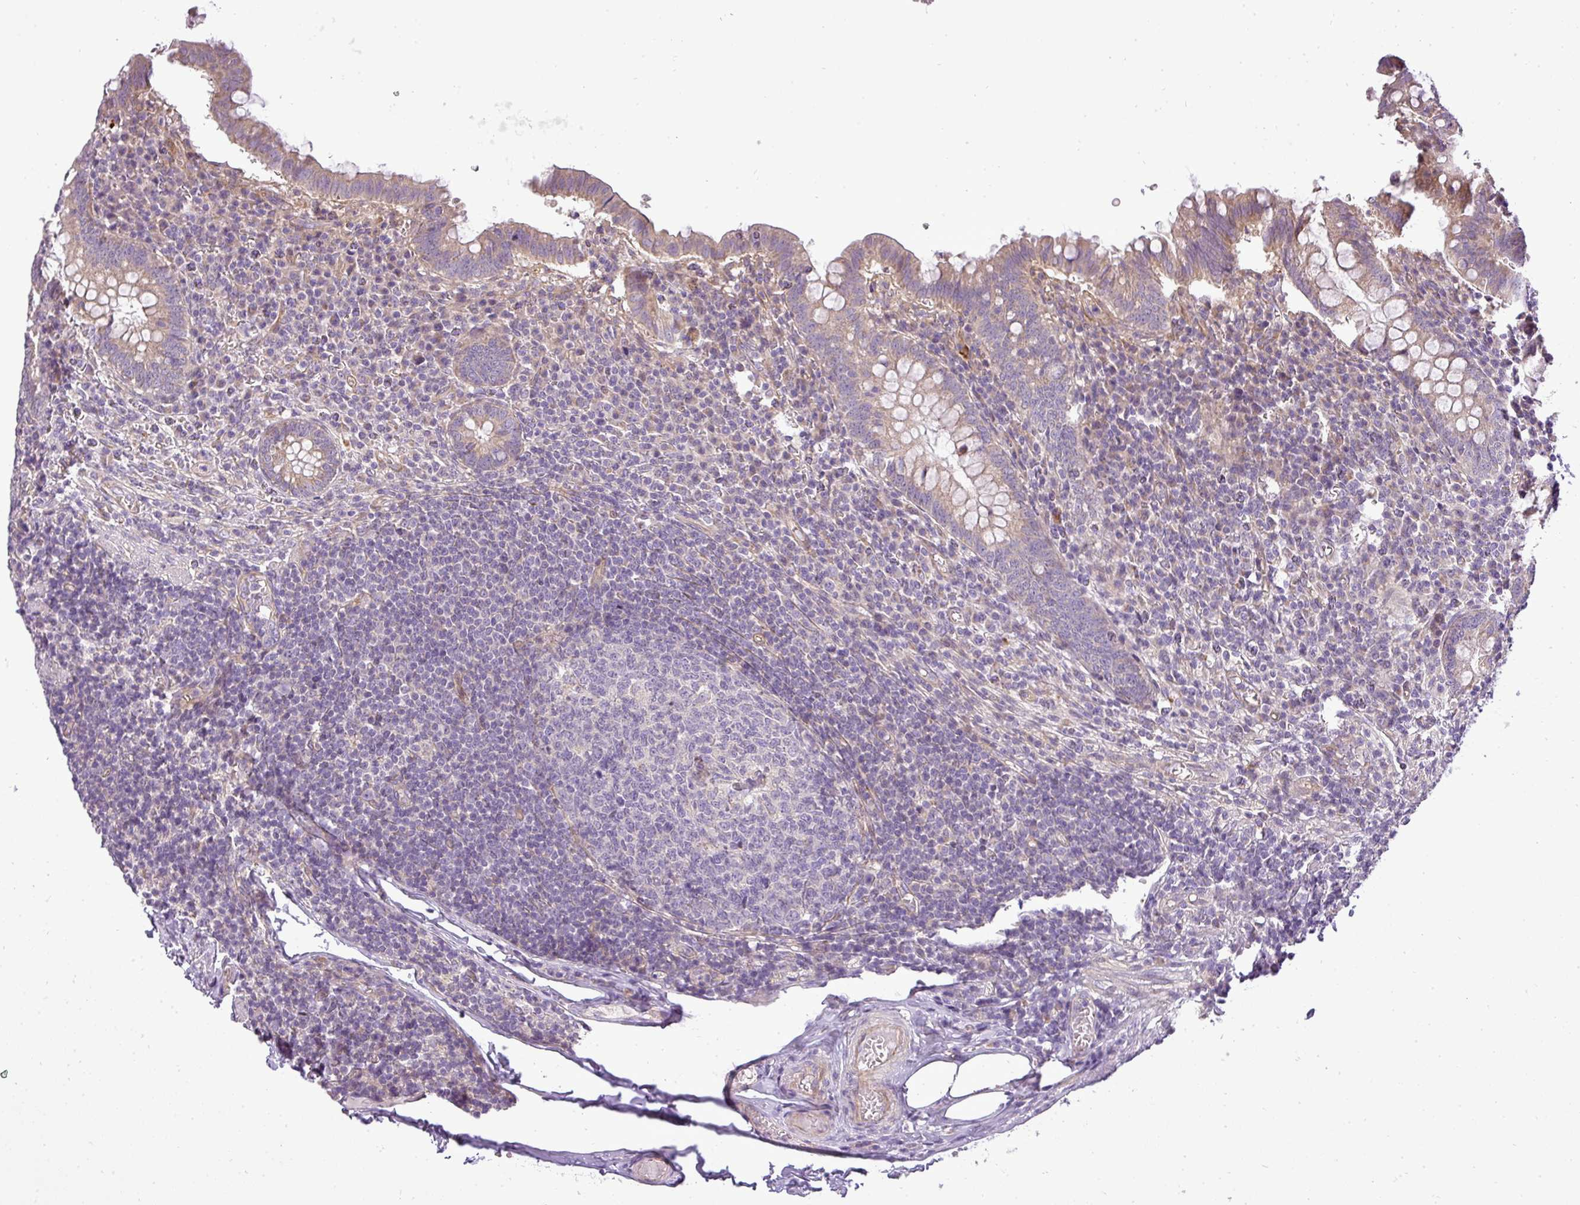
{"staining": {"intensity": "weak", "quantity": ">75%", "location": "cytoplasmic/membranous"}, "tissue": "appendix", "cell_type": "Glandular cells", "image_type": "normal", "snomed": [{"axis": "morphology", "description": "Normal tissue, NOS"}, {"axis": "topography", "description": "Appendix"}], "caption": "Approximately >75% of glandular cells in normal appendix exhibit weak cytoplasmic/membranous protein positivity as visualized by brown immunohistochemical staining.", "gene": "ZDHHC1", "patient": {"sex": "male", "age": 83}}